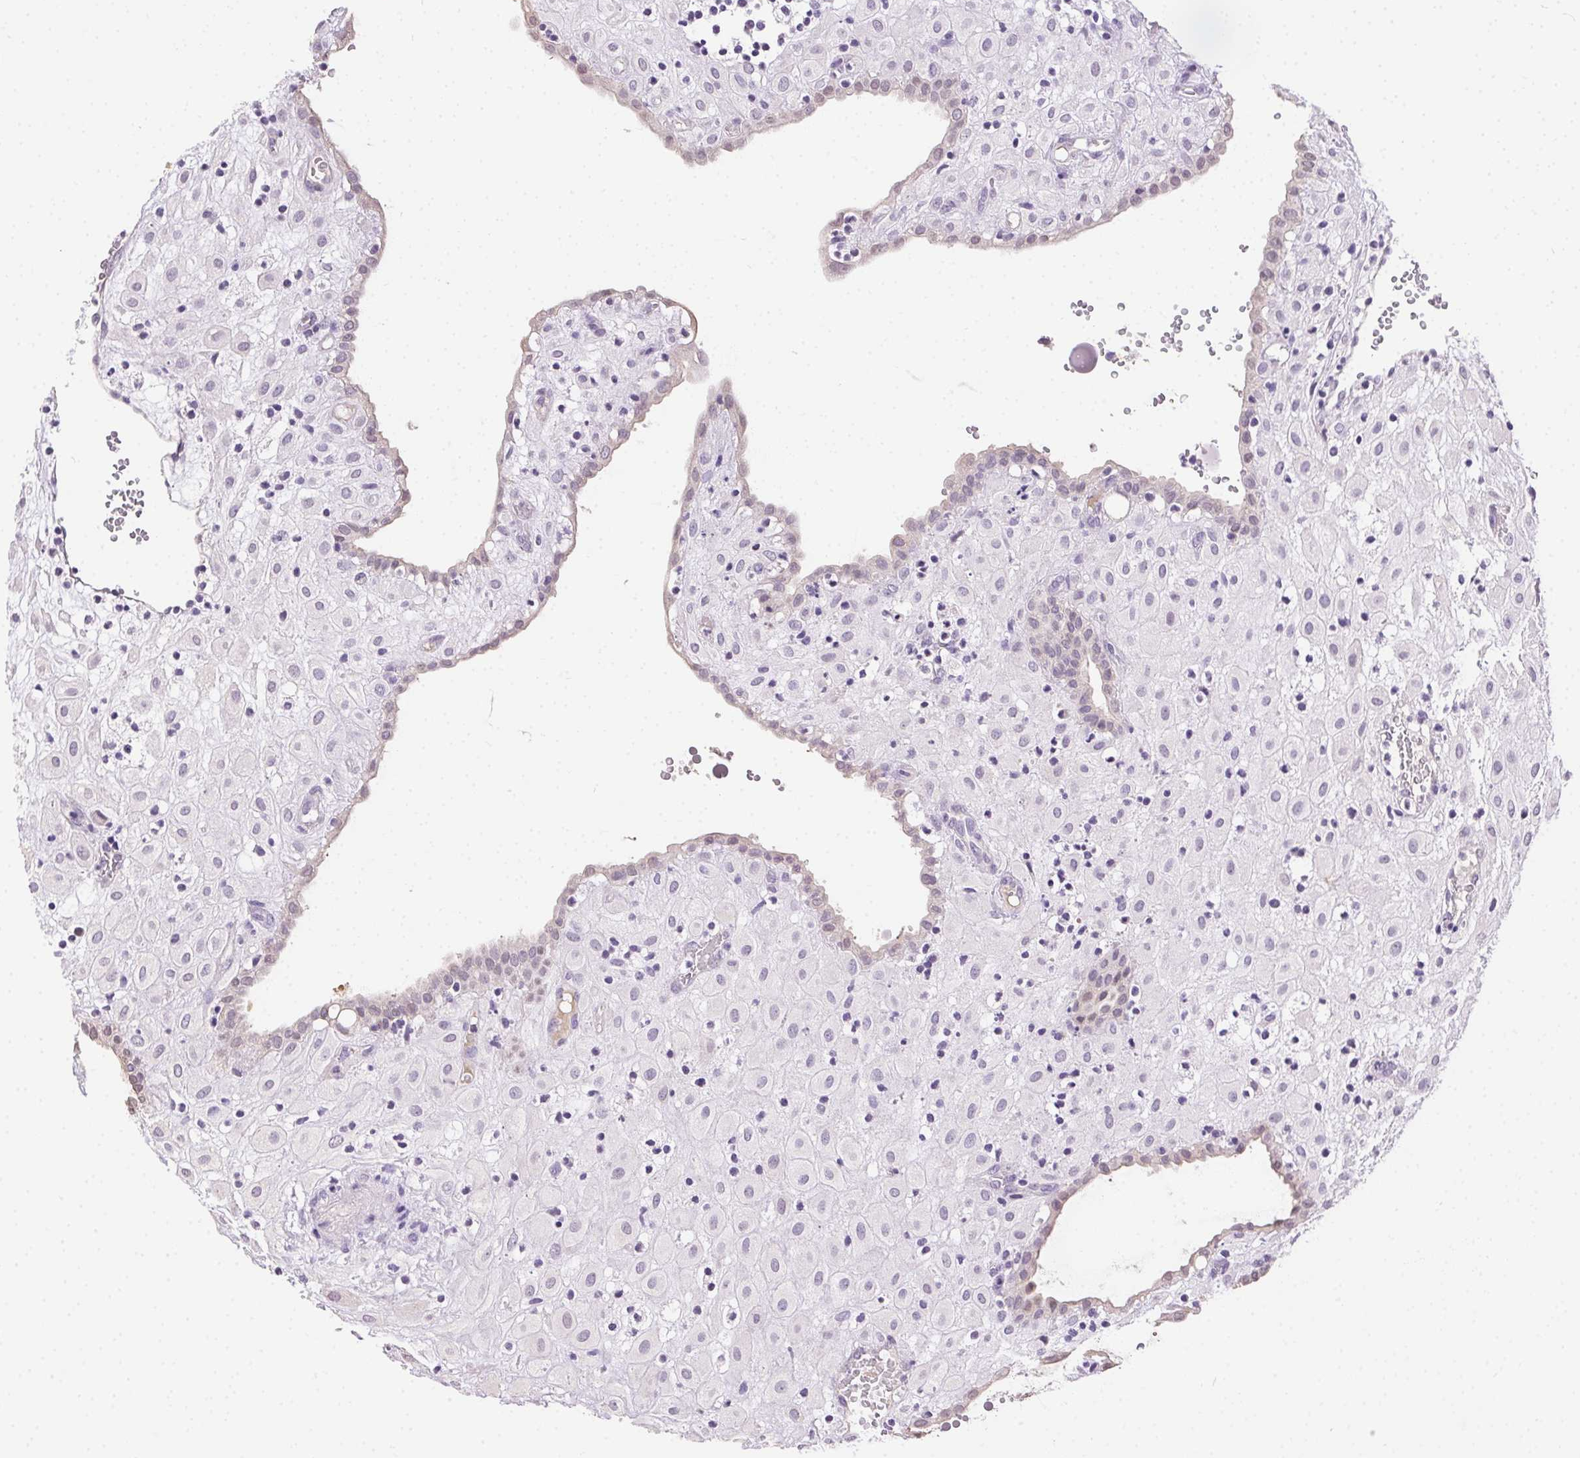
{"staining": {"intensity": "negative", "quantity": "none", "location": "none"}, "tissue": "placenta", "cell_type": "Decidual cells", "image_type": "normal", "snomed": [{"axis": "morphology", "description": "Normal tissue, NOS"}, {"axis": "topography", "description": "Placenta"}], "caption": "This is an immunohistochemistry image of benign placenta. There is no positivity in decidual cells.", "gene": "SYCE2", "patient": {"sex": "female", "age": 24}}